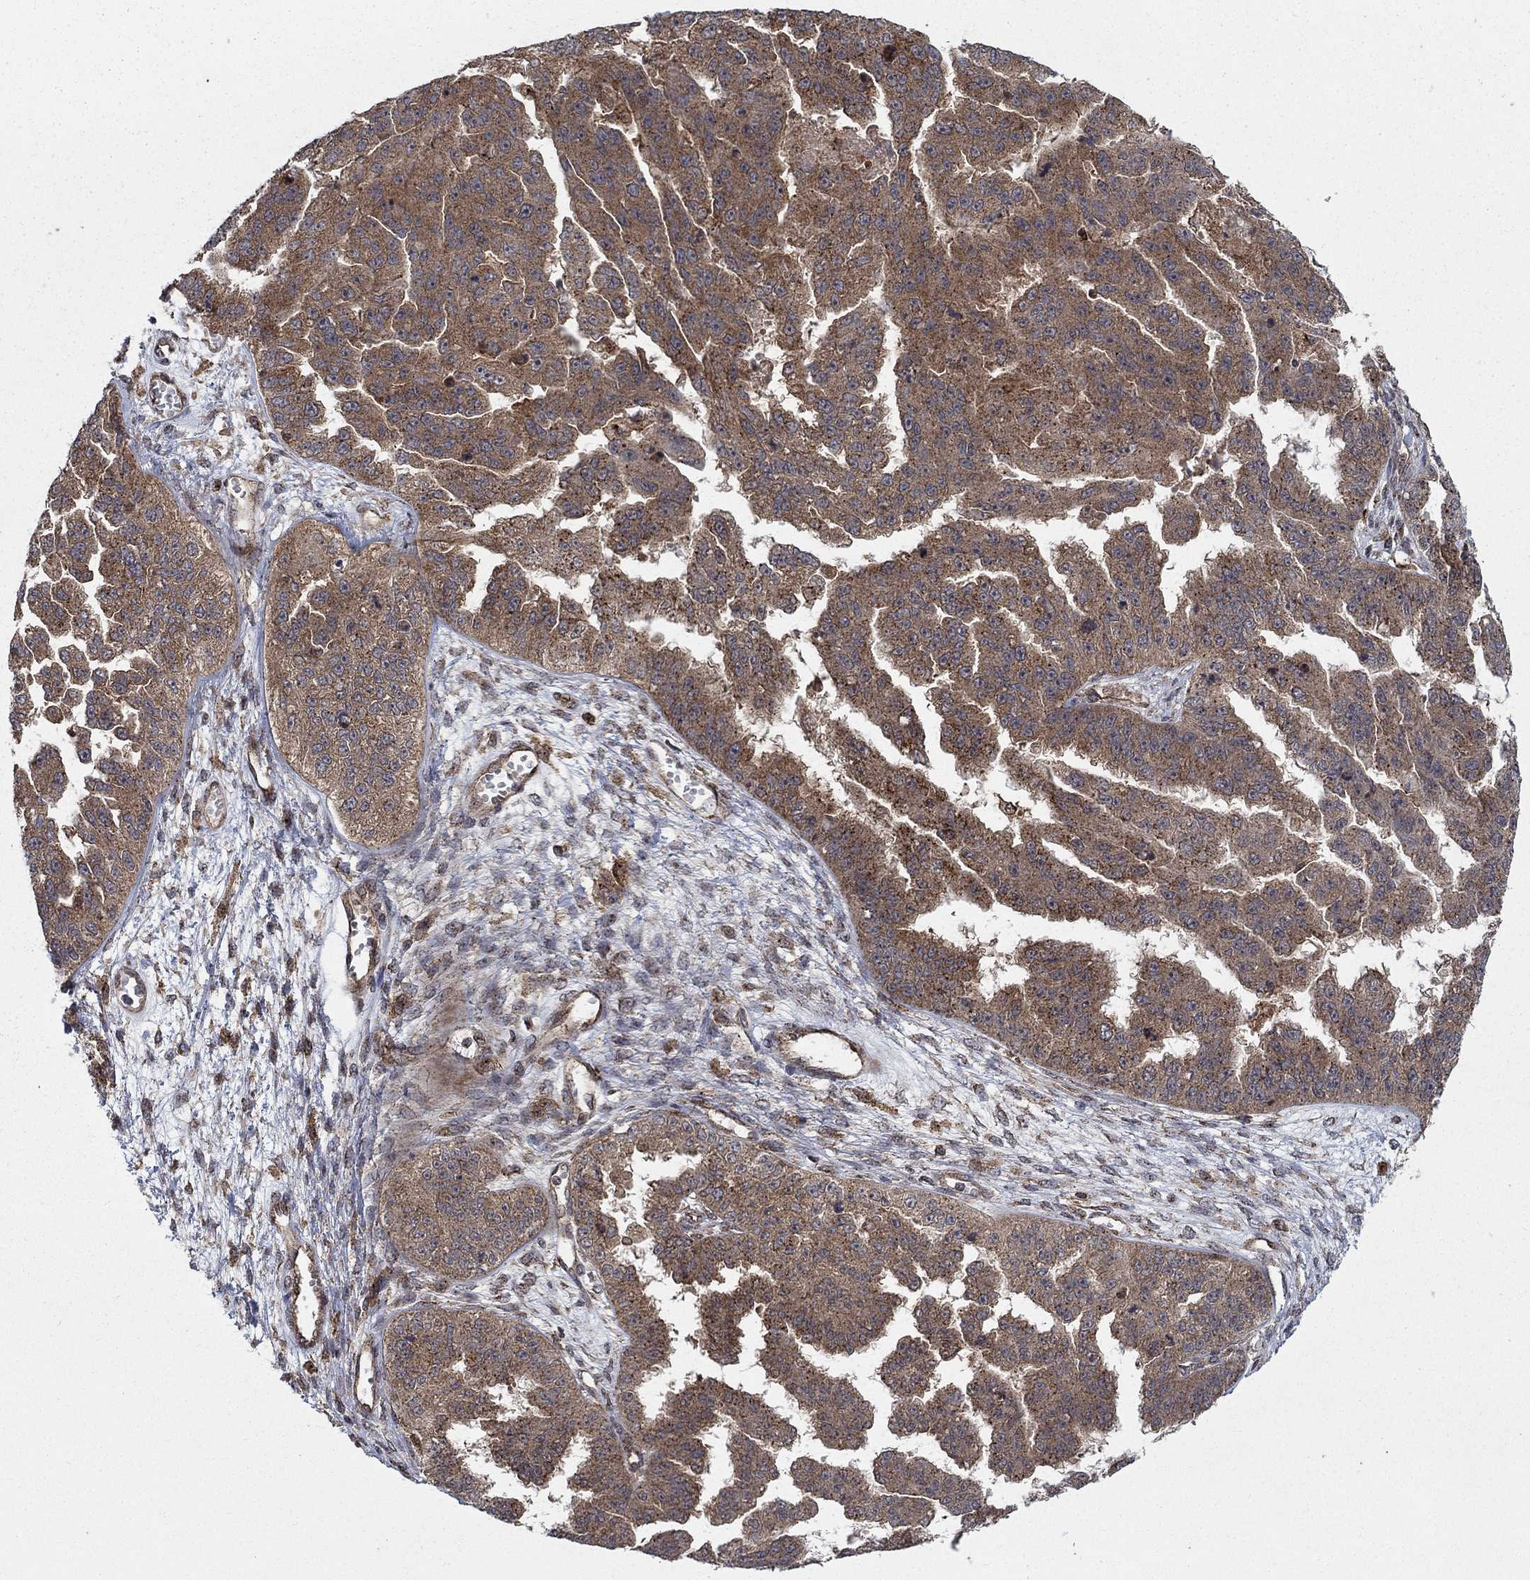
{"staining": {"intensity": "moderate", "quantity": "25%-75%", "location": "cytoplasmic/membranous"}, "tissue": "ovarian cancer", "cell_type": "Tumor cells", "image_type": "cancer", "snomed": [{"axis": "morphology", "description": "Cystadenocarcinoma, serous, NOS"}, {"axis": "topography", "description": "Ovary"}], "caption": "High-magnification brightfield microscopy of ovarian serous cystadenocarcinoma stained with DAB (brown) and counterstained with hematoxylin (blue). tumor cells exhibit moderate cytoplasmic/membranous expression is seen in about25%-75% of cells.", "gene": "IFI35", "patient": {"sex": "female", "age": 58}}